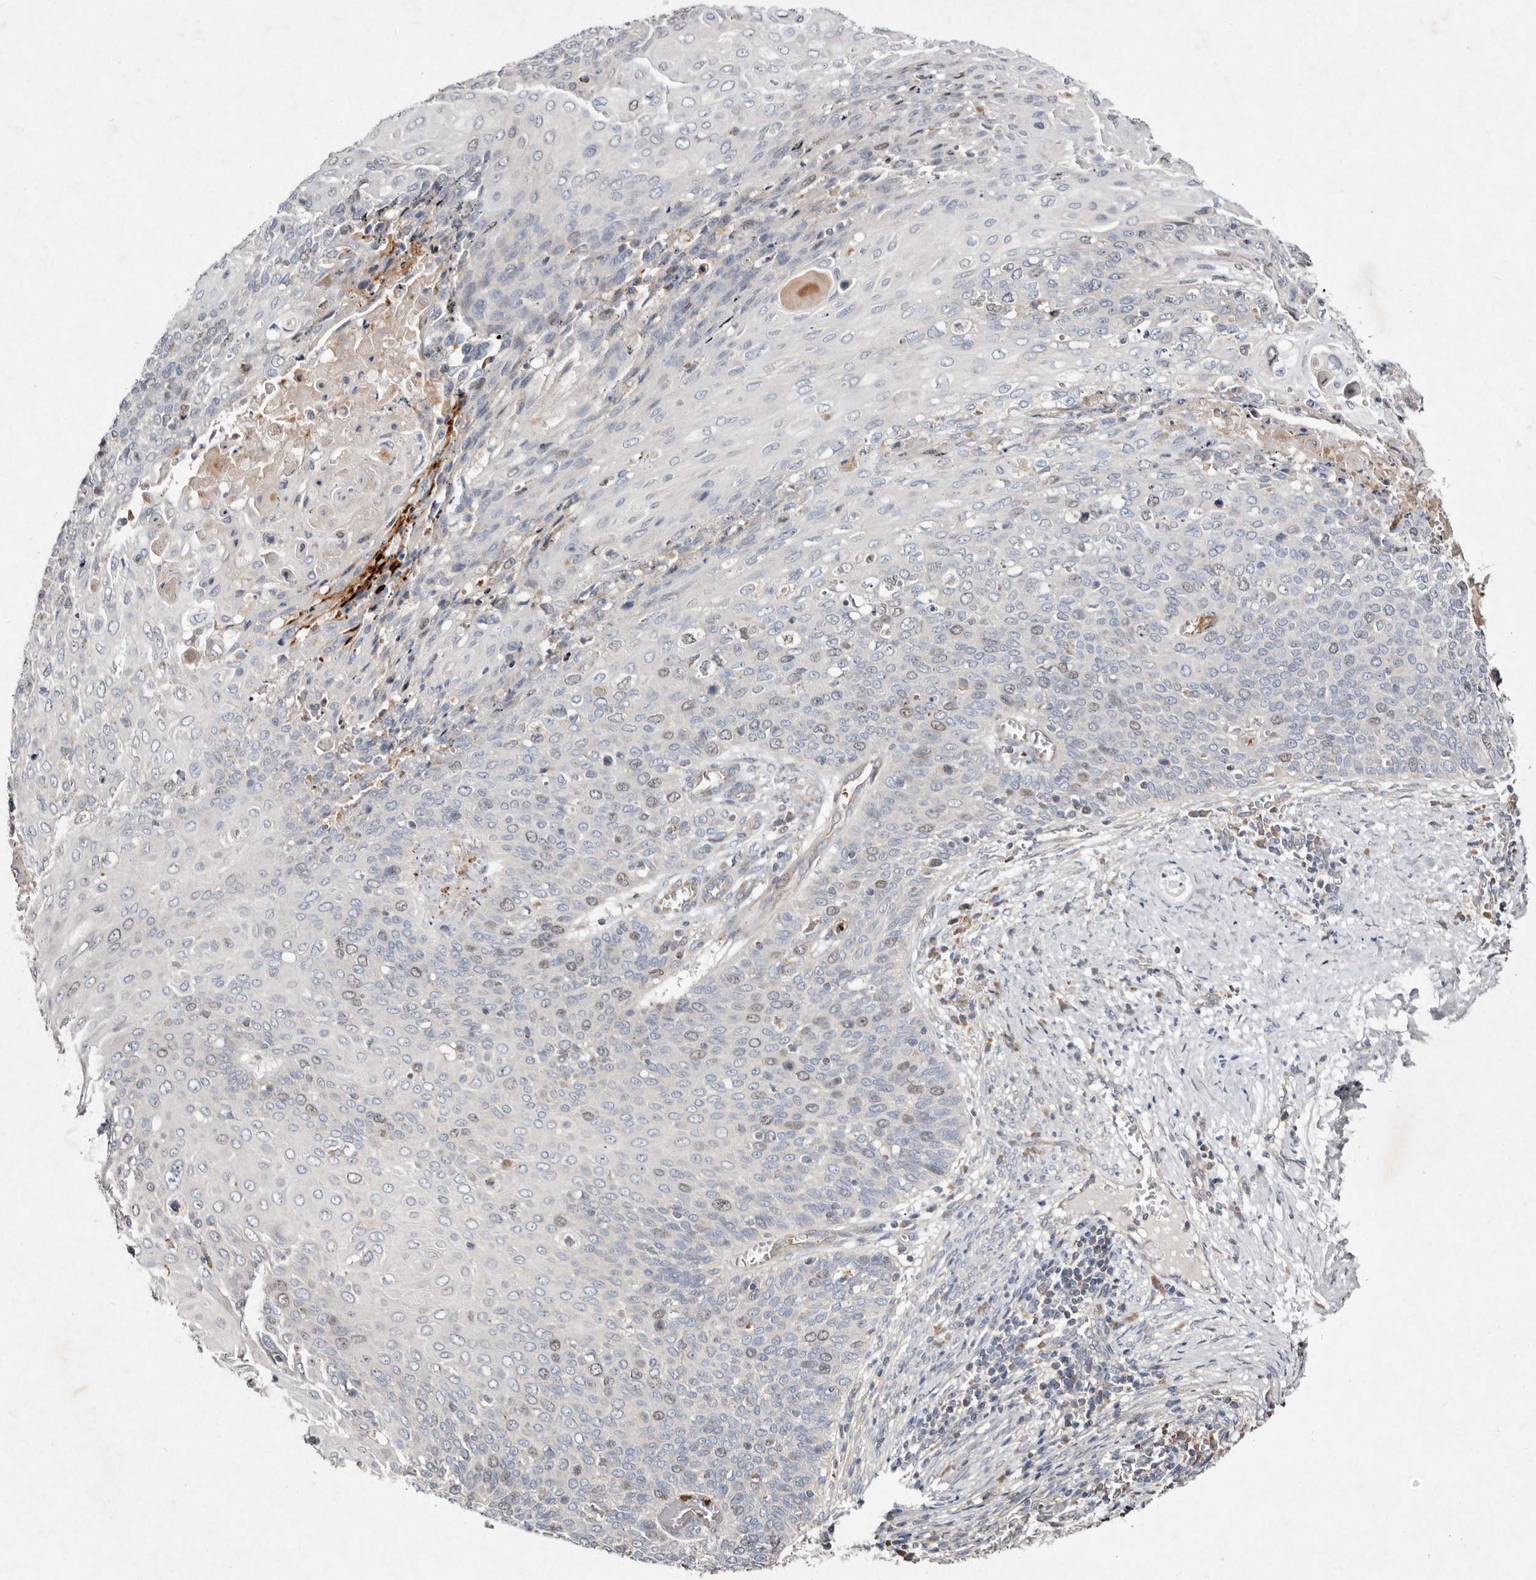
{"staining": {"intensity": "negative", "quantity": "none", "location": "none"}, "tissue": "cervical cancer", "cell_type": "Tumor cells", "image_type": "cancer", "snomed": [{"axis": "morphology", "description": "Squamous cell carcinoma, NOS"}, {"axis": "topography", "description": "Cervix"}], "caption": "Immunohistochemical staining of cervical squamous cell carcinoma shows no significant expression in tumor cells.", "gene": "SLC25A20", "patient": {"sex": "female", "age": 39}}